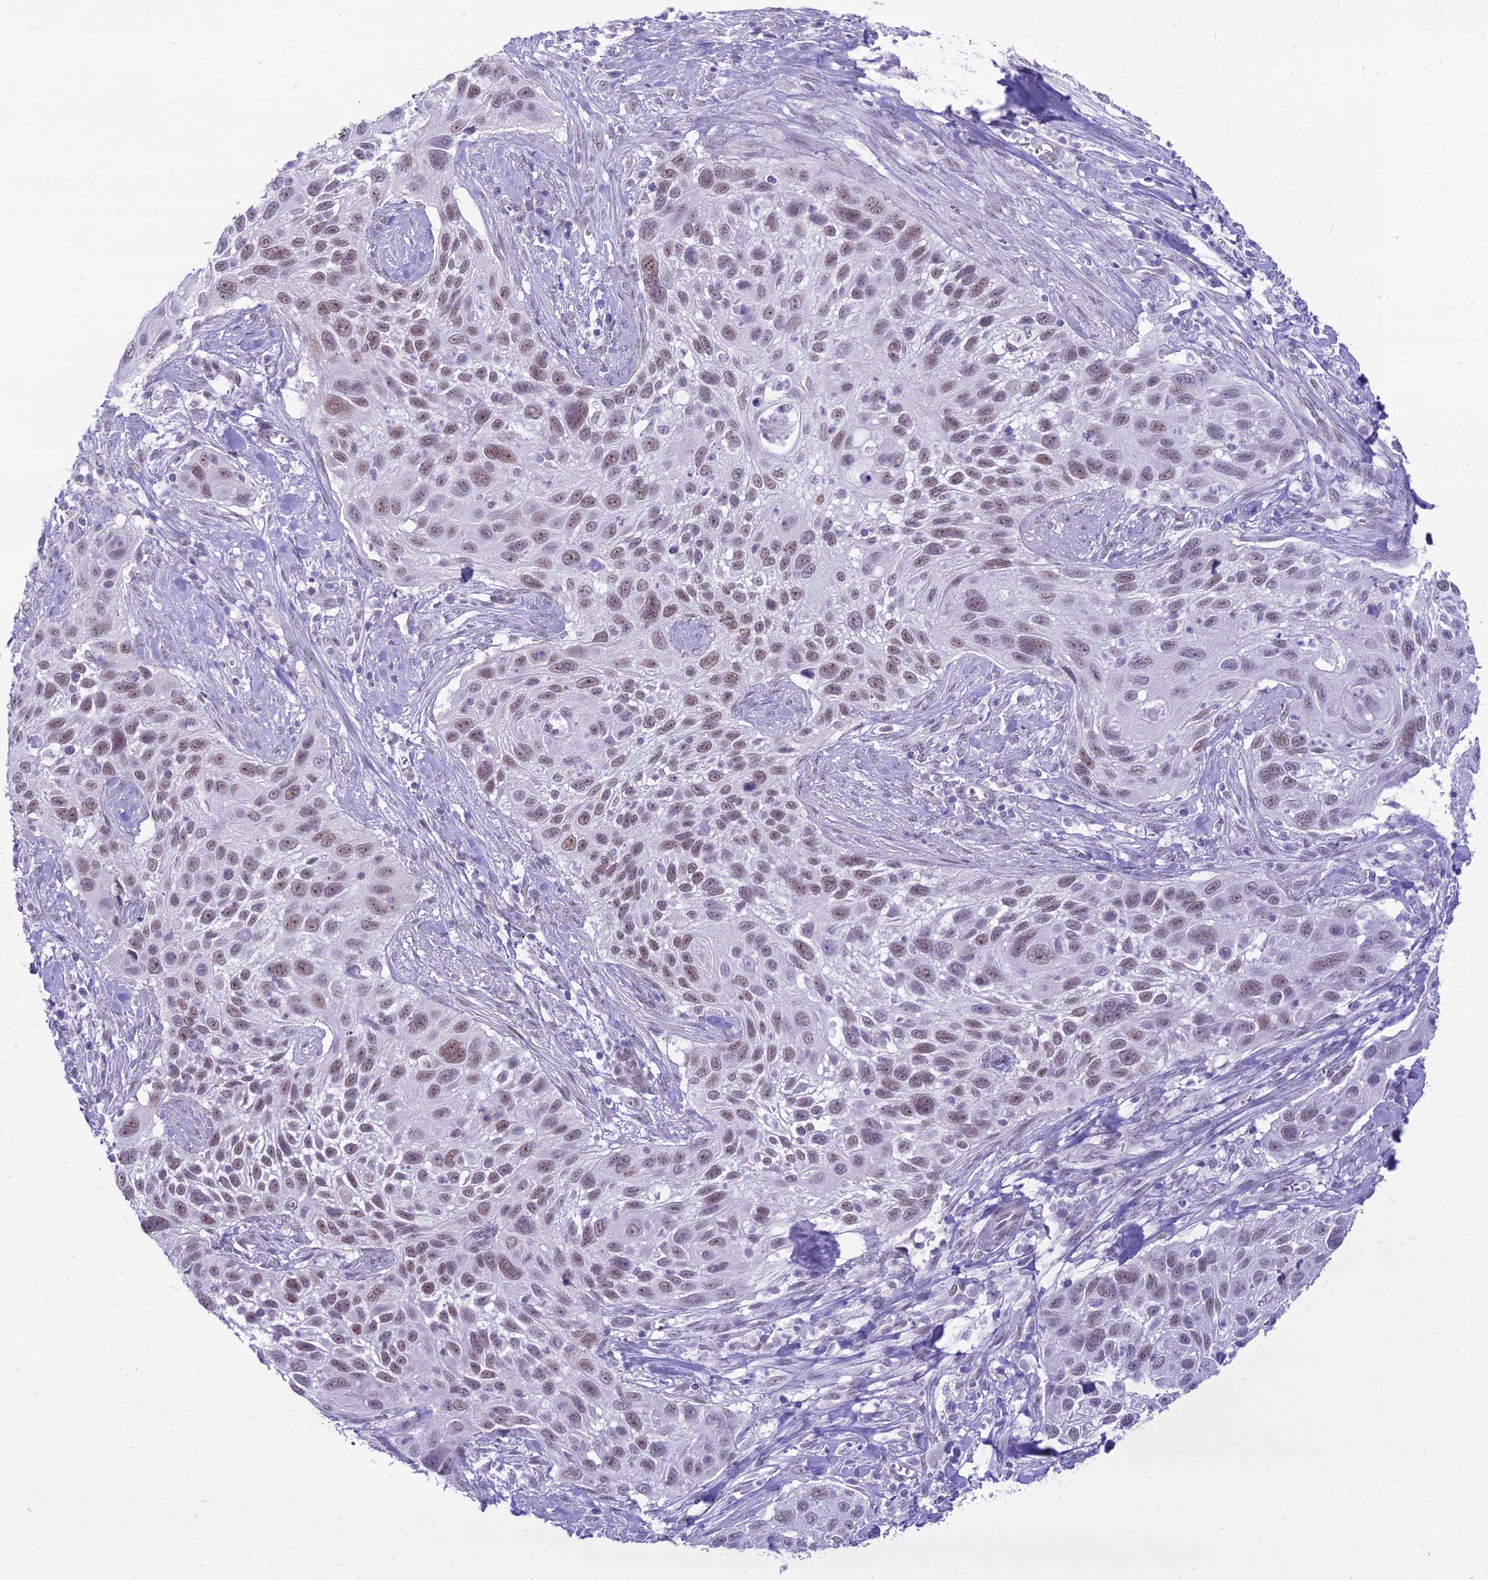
{"staining": {"intensity": "moderate", "quantity": ">75%", "location": "nuclear"}, "tissue": "cervical cancer", "cell_type": "Tumor cells", "image_type": "cancer", "snomed": [{"axis": "morphology", "description": "Squamous cell carcinoma, NOS"}, {"axis": "topography", "description": "Cervix"}], "caption": "About >75% of tumor cells in human cervical squamous cell carcinoma display moderate nuclear protein expression as visualized by brown immunohistochemical staining.", "gene": "DHX40", "patient": {"sex": "female", "age": 70}}